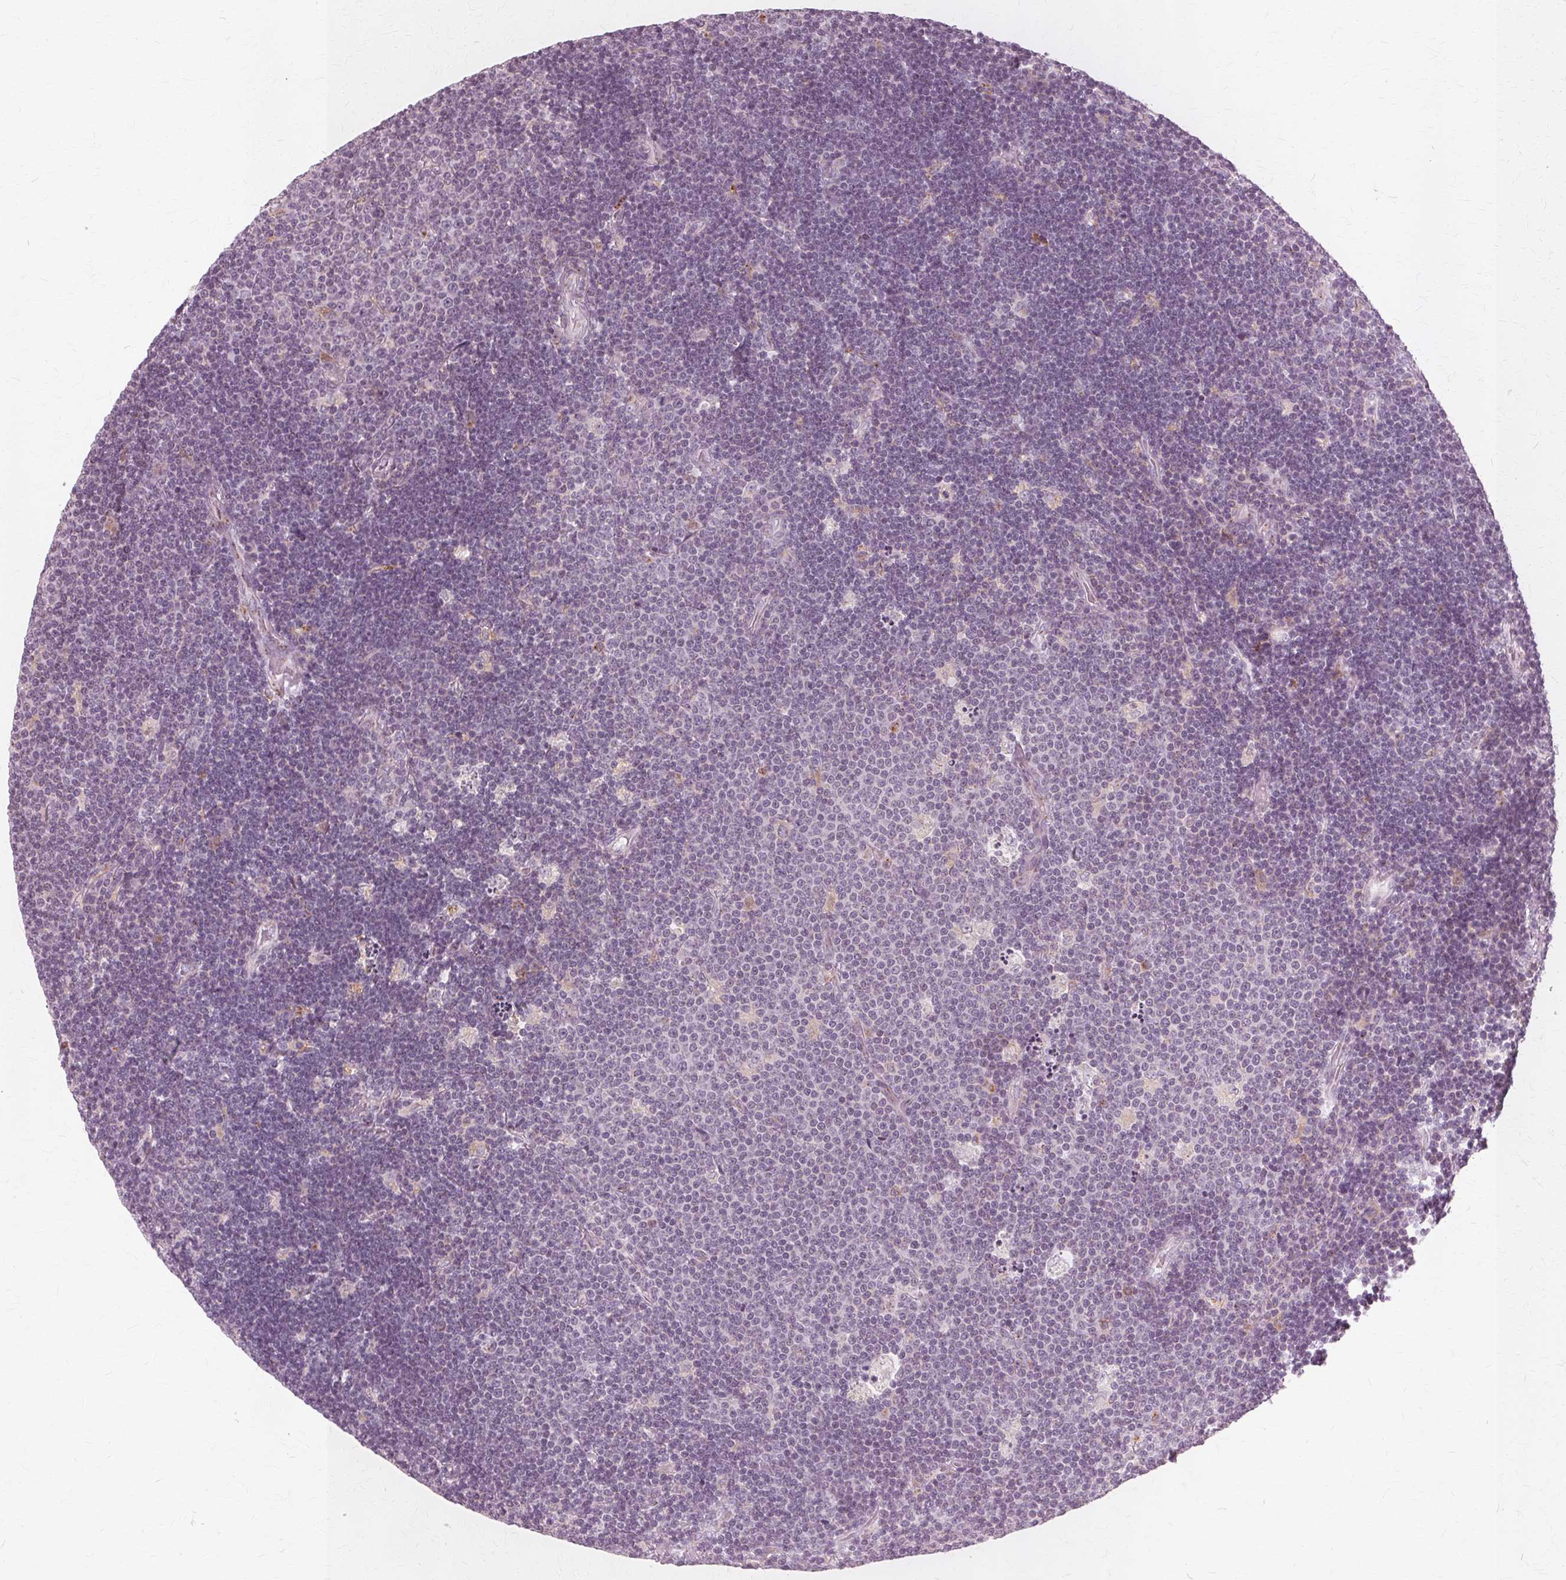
{"staining": {"intensity": "negative", "quantity": "none", "location": "none"}, "tissue": "lymphoma", "cell_type": "Tumor cells", "image_type": "cancer", "snomed": [{"axis": "morphology", "description": "Malignant lymphoma, non-Hodgkin's type, Low grade"}, {"axis": "topography", "description": "Brain"}], "caption": "Low-grade malignant lymphoma, non-Hodgkin's type was stained to show a protein in brown. There is no significant expression in tumor cells.", "gene": "DNASE2", "patient": {"sex": "female", "age": 66}}